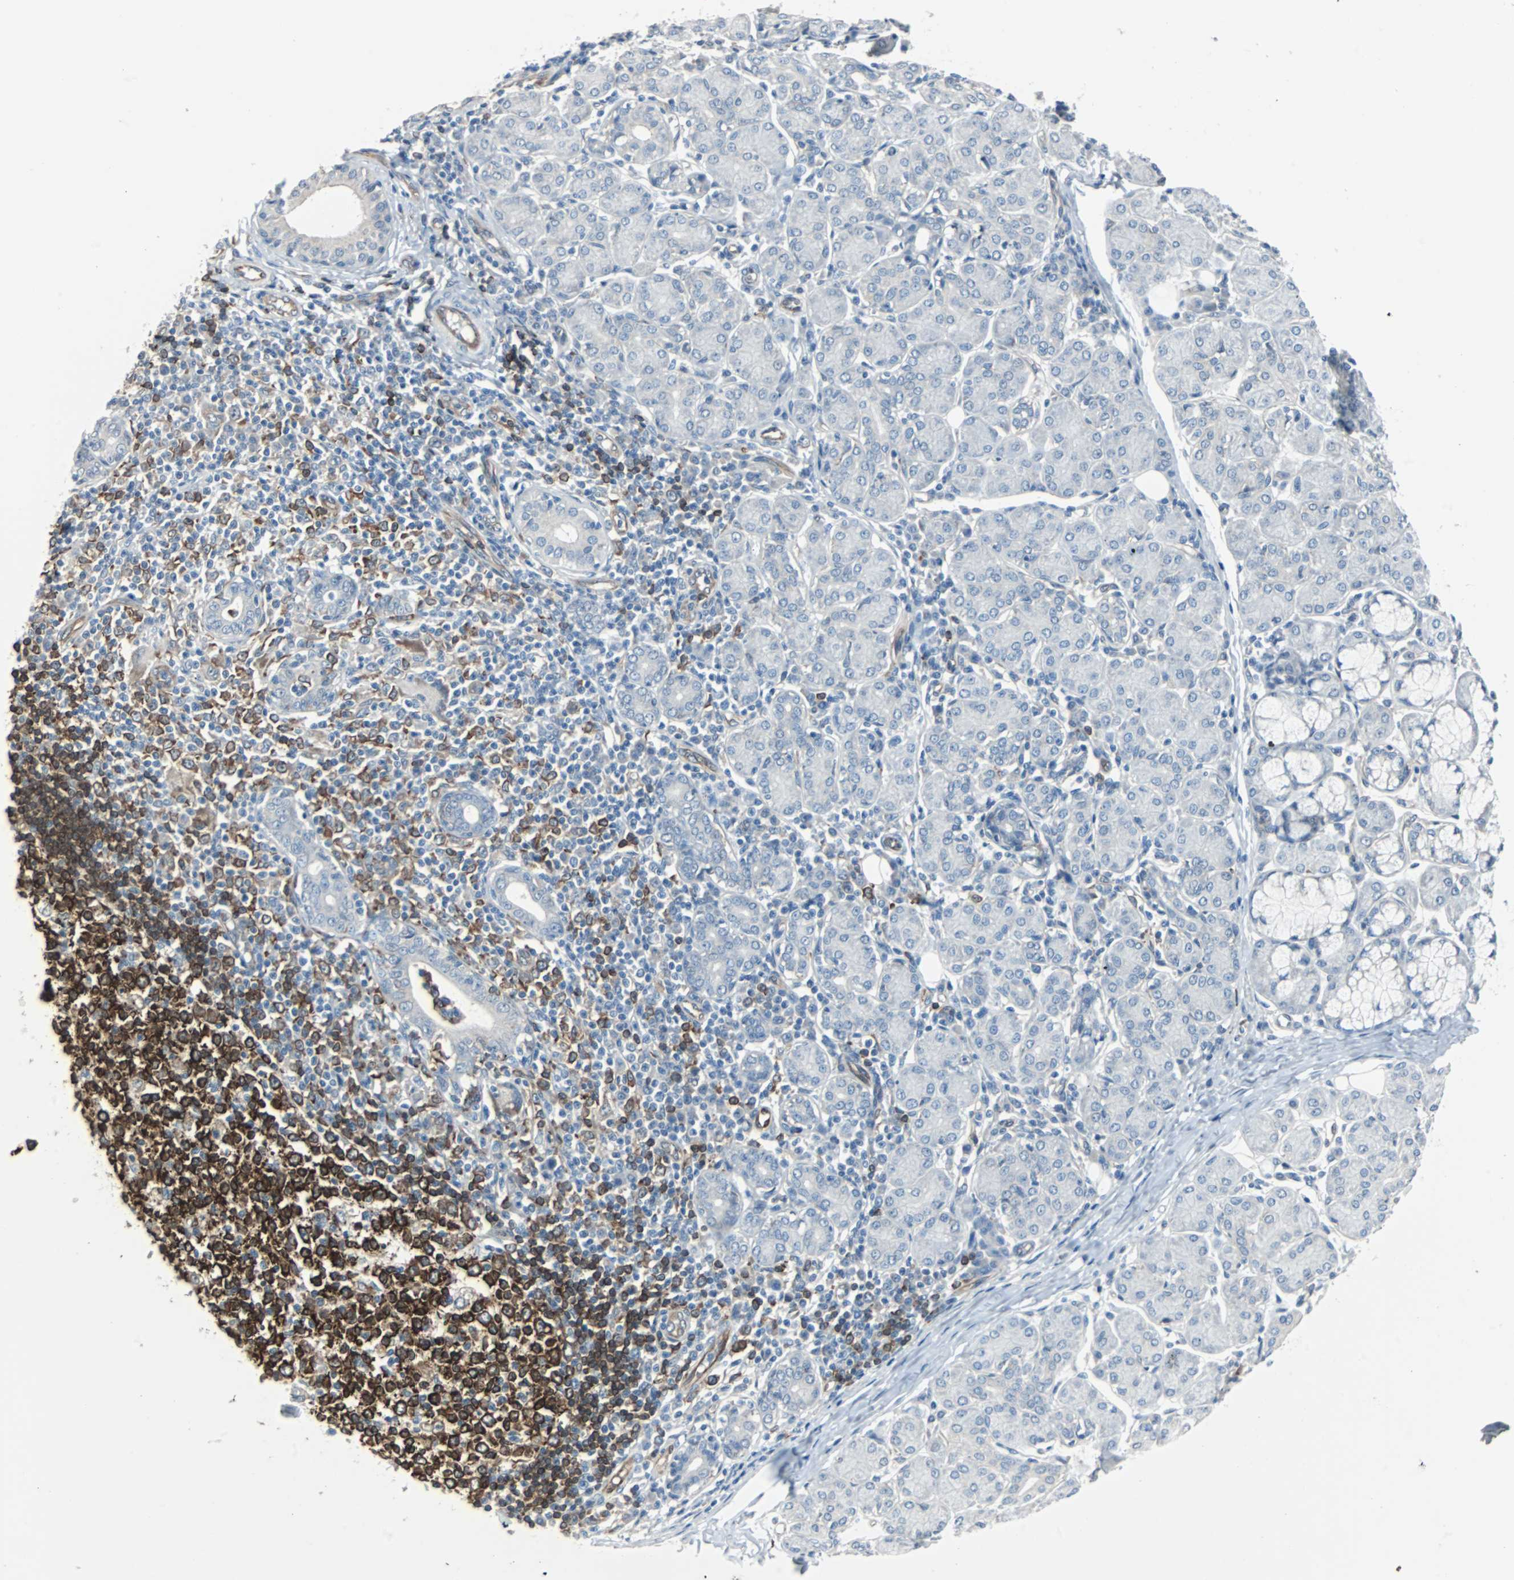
{"staining": {"intensity": "negative", "quantity": "none", "location": "none"}, "tissue": "salivary gland", "cell_type": "Glandular cells", "image_type": "normal", "snomed": [{"axis": "morphology", "description": "Normal tissue, NOS"}, {"axis": "morphology", "description": "Inflammation, NOS"}, {"axis": "topography", "description": "Lymph node"}, {"axis": "topography", "description": "Salivary gland"}], "caption": "Immunohistochemical staining of normal salivary gland reveals no significant expression in glandular cells.", "gene": "SWAP70", "patient": {"sex": "male", "age": 3}}